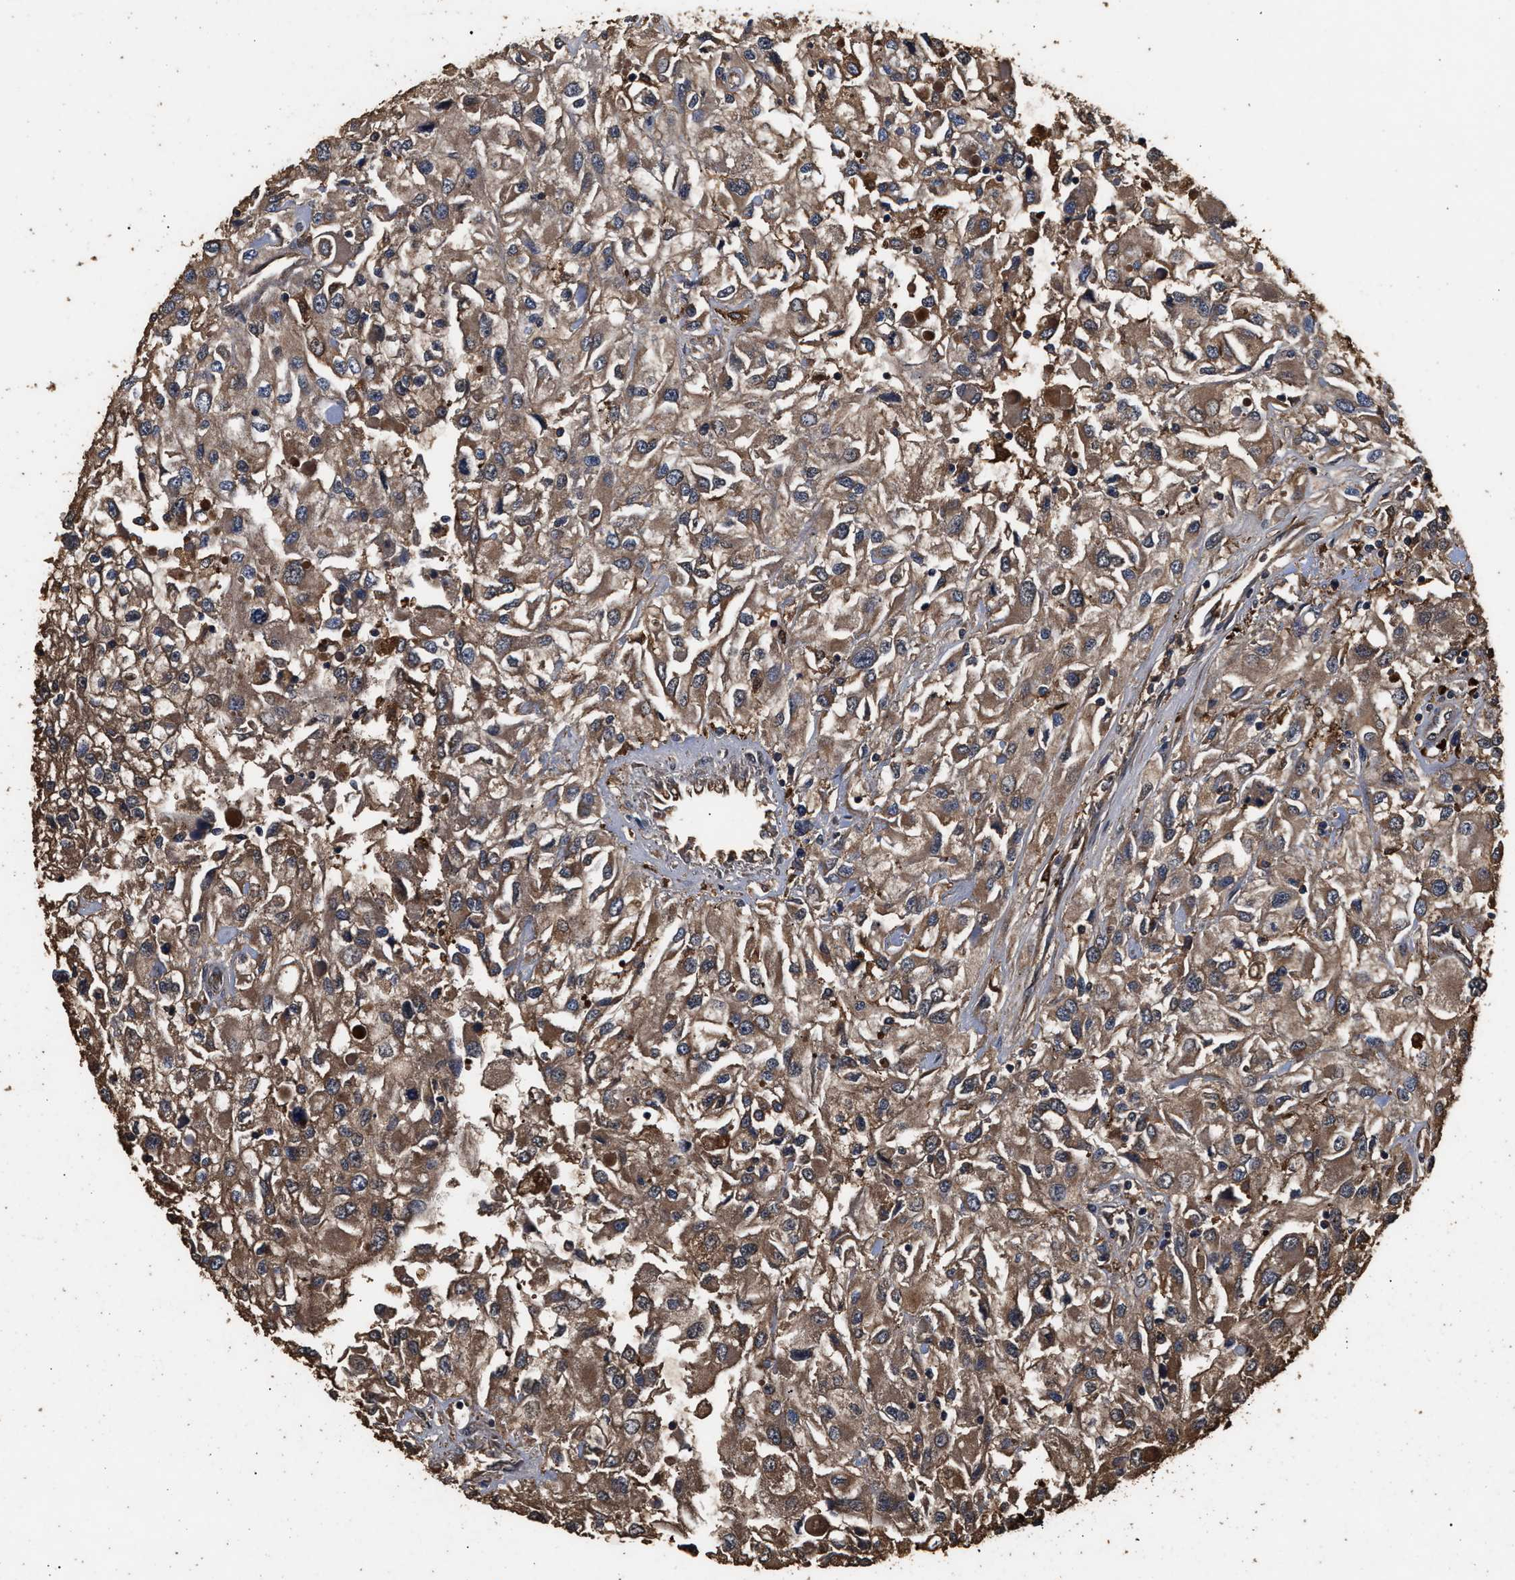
{"staining": {"intensity": "moderate", "quantity": ">75%", "location": "cytoplasmic/membranous"}, "tissue": "renal cancer", "cell_type": "Tumor cells", "image_type": "cancer", "snomed": [{"axis": "morphology", "description": "Adenocarcinoma, NOS"}, {"axis": "topography", "description": "Kidney"}], "caption": "Tumor cells reveal medium levels of moderate cytoplasmic/membranous positivity in about >75% of cells in renal cancer. Nuclei are stained in blue.", "gene": "KYAT1", "patient": {"sex": "female", "age": 52}}